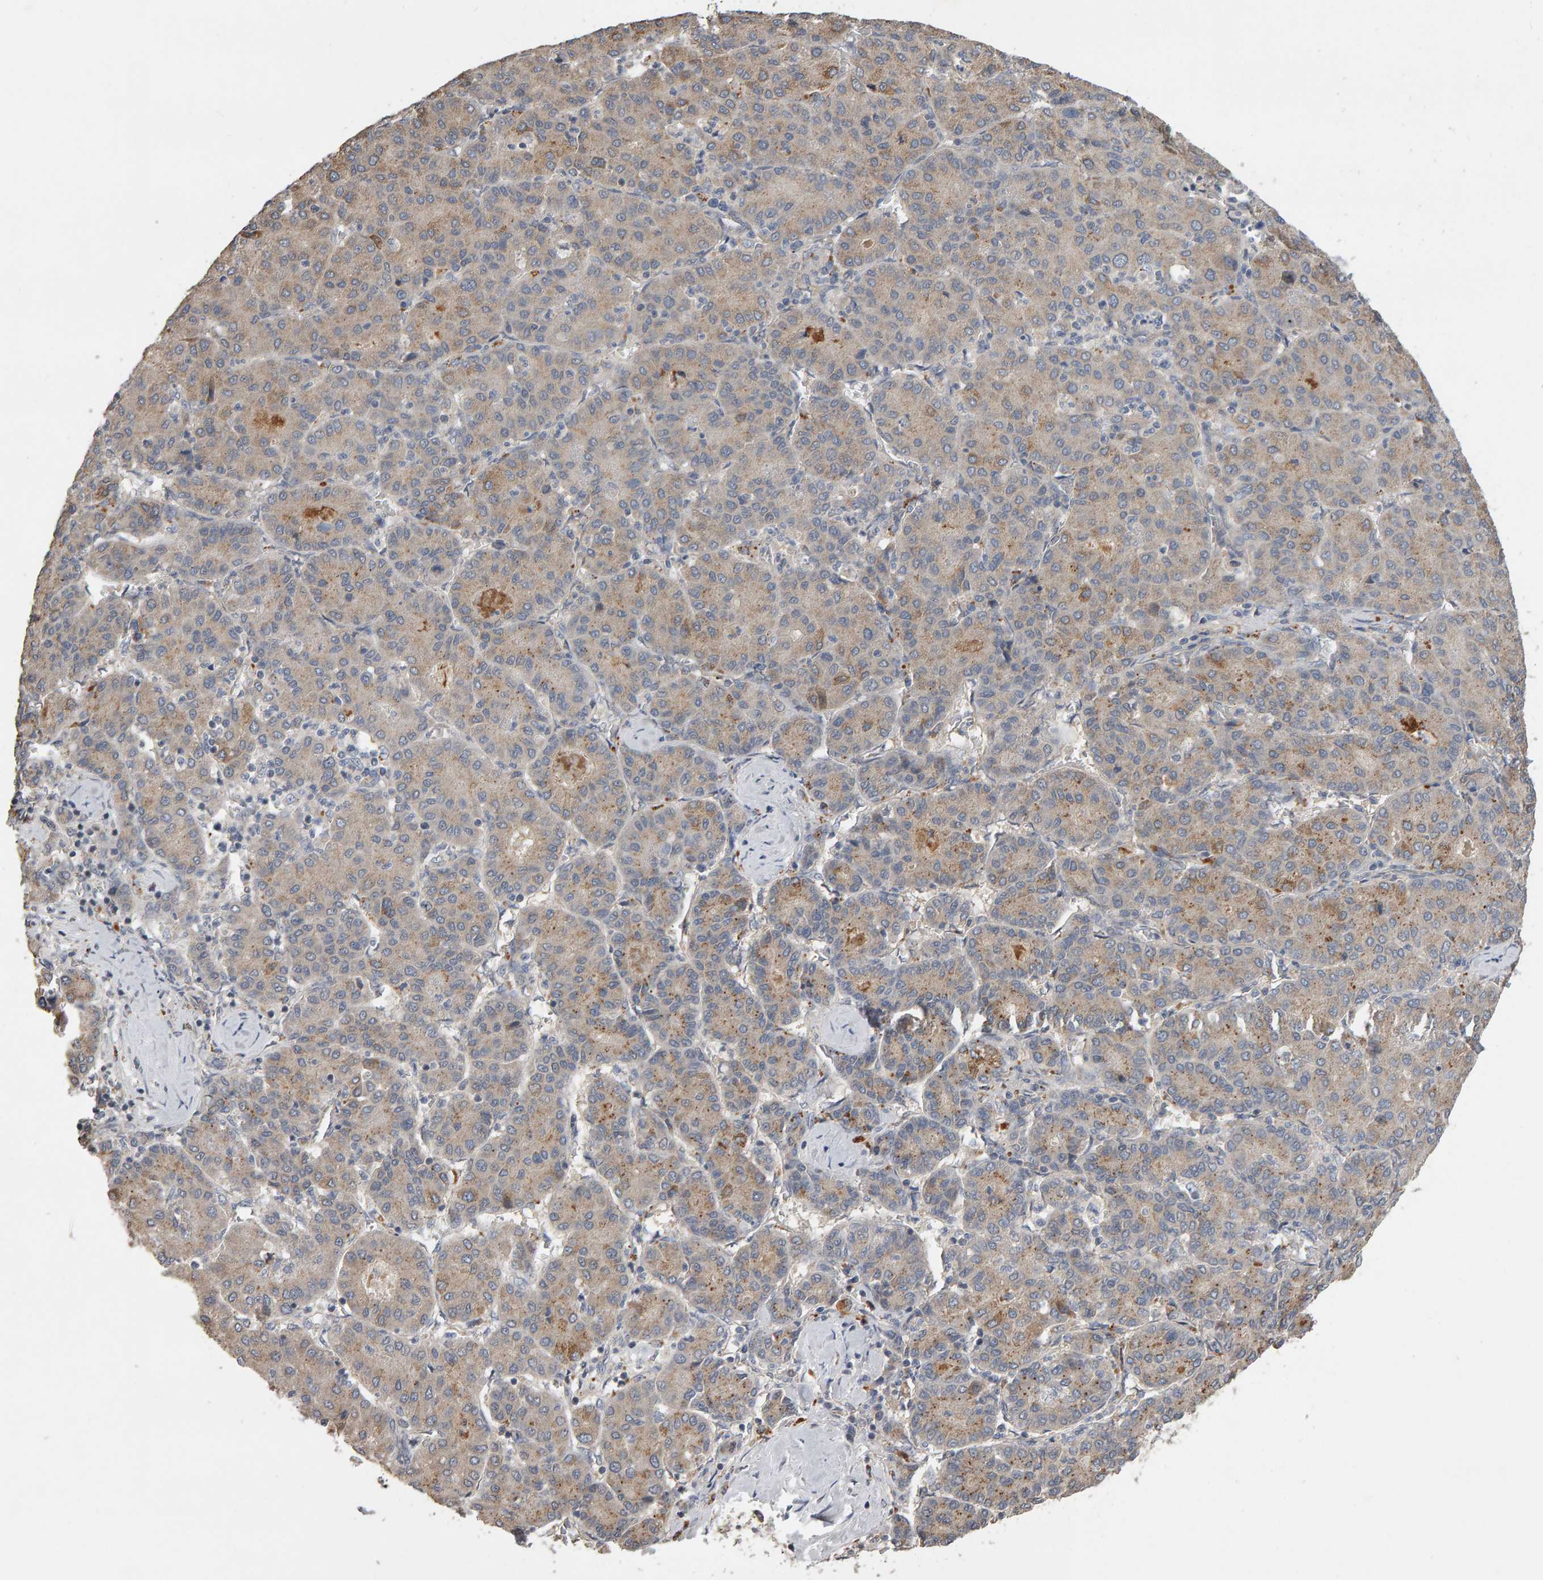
{"staining": {"intensity": "weak", "quantity": "25%-75%", "location": "cytoplasmic/membranous"}, "tissue": "liver cancer", "cell_type": "Tumor cells", "image_type": "cancer", "snomed": [{"axis": "morphology", "description": "Carcinoma, Hepatocellular, NOS"}, {"axis": "topography", "description": "Liver"}], "caption": "About 25%-75% of tumor cells in liver hepatocellular carcinoma display weak cytoplasmic/membranous protein expression as visualized by brown immunohistochemical staining.", "gene": "COASY", "patient": {"sex": "male", "age": 65}}